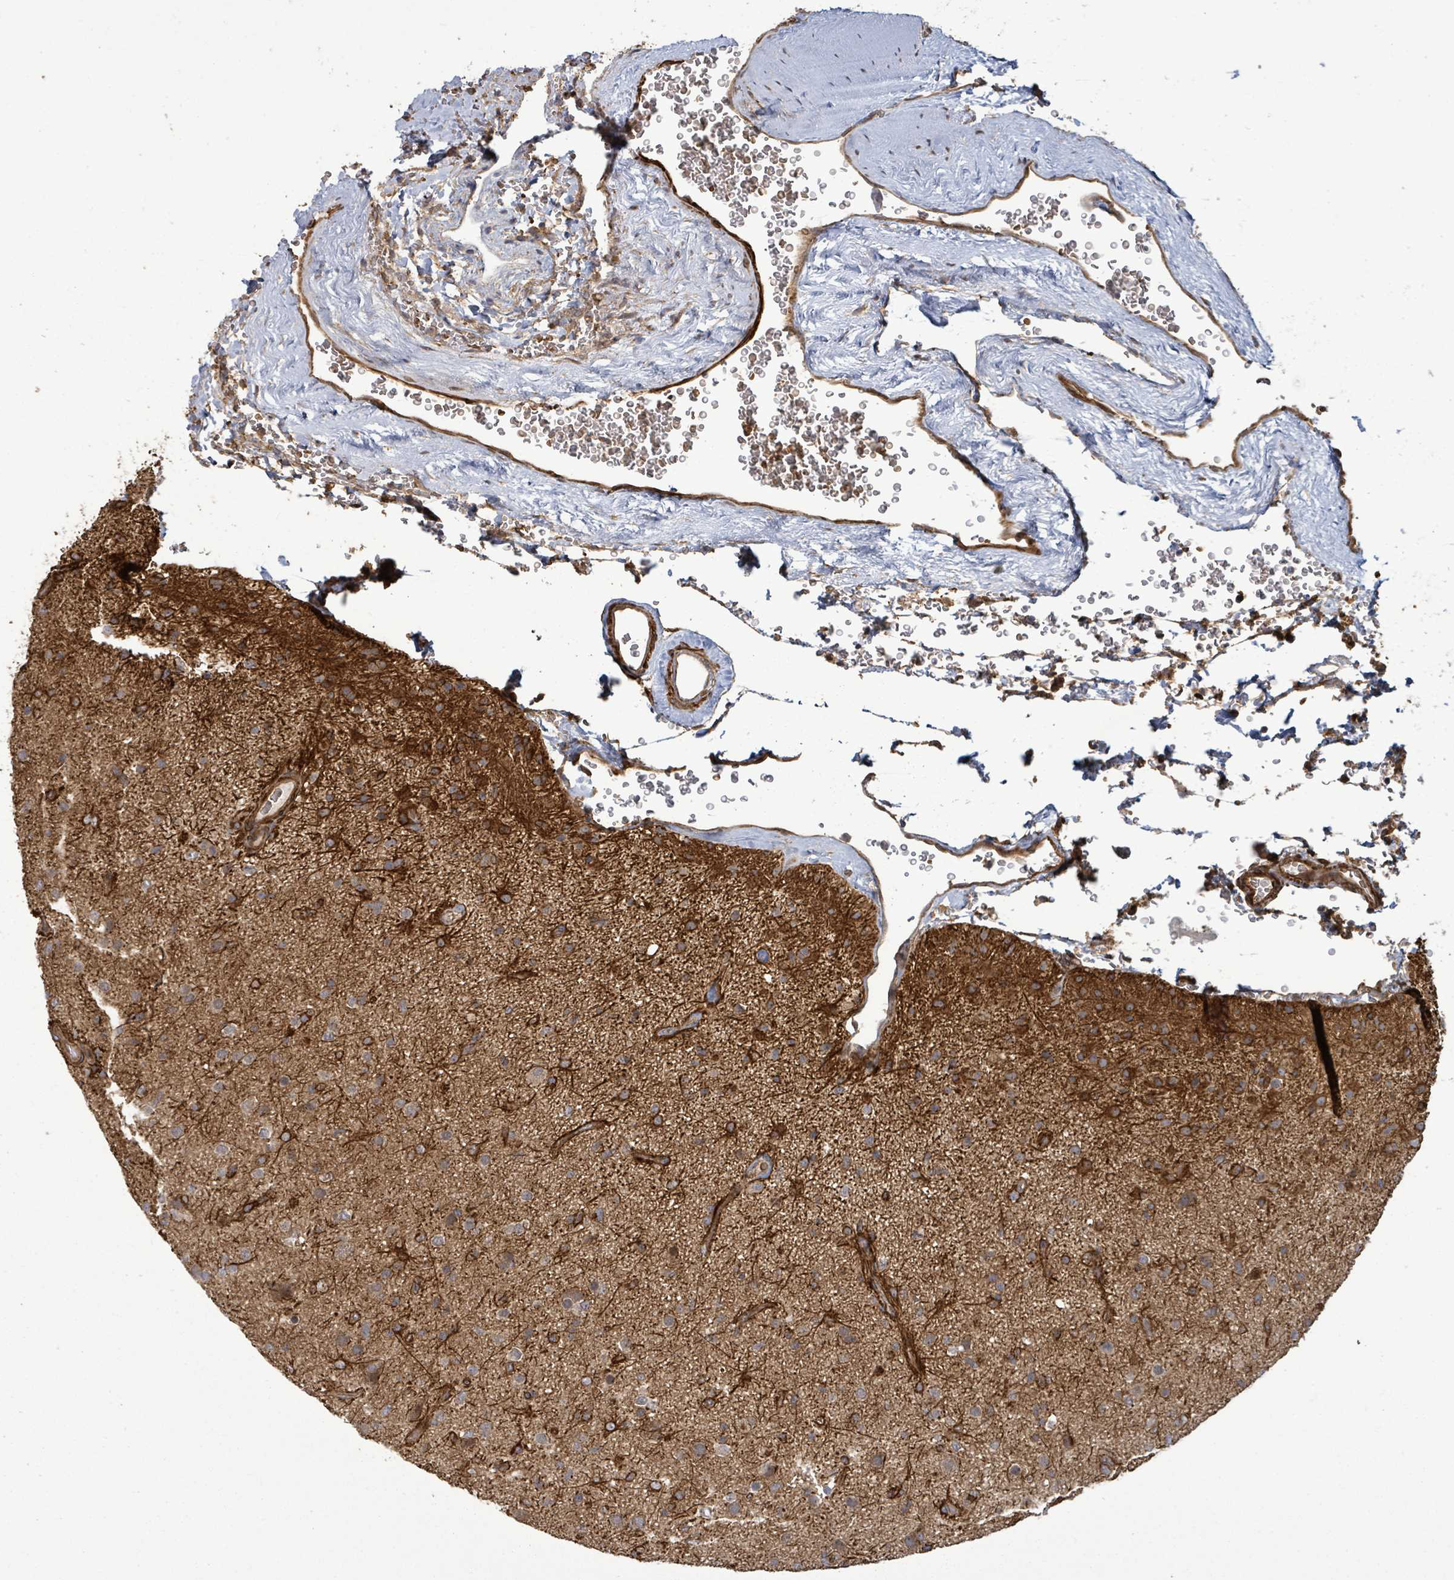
{"staining": {"intensity": "moderate", "quantity": "<25%", "location": "cytoplasmic/membranous"}, "tissue": "glioma", "cell_type": "Tumor cells", "image_type": "cancer", "snomed": [{"axis": "morphology", "description": "Glioma, malignant, Low grade"}, {"axis": "topography", "description": "Brain"}], "caption": "Moderate cytoplasmic/membranous staining is appreciated in about <25% of tumor cells in glioma. (DAB (3,3'-diaminobenzidine) IHC with brightfield microscopy, high magnification).", "gene": "MAP3K6", "patient": {"sex": "male", "age": 65}}